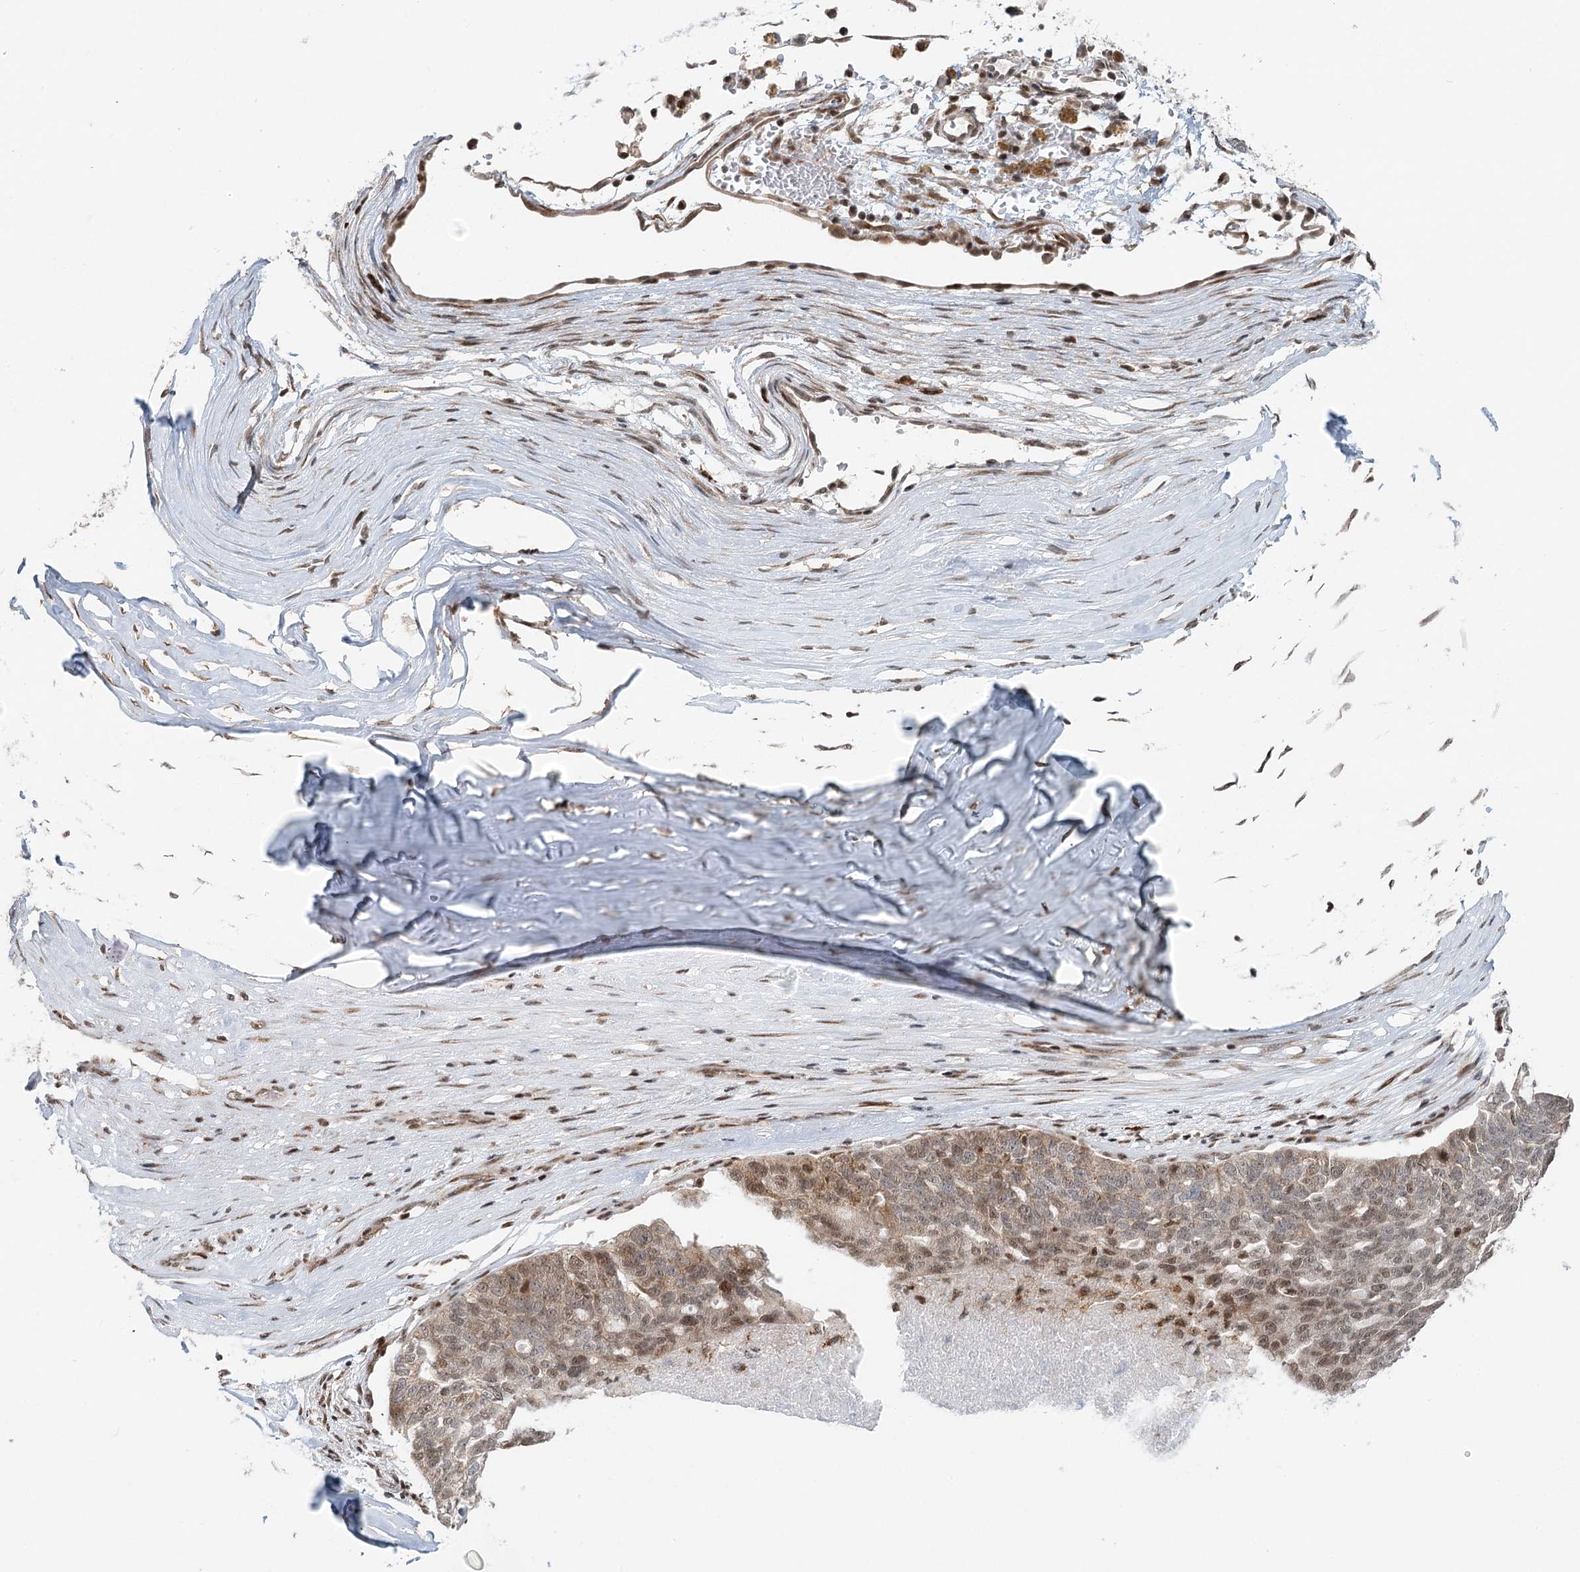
{"staining": {"intensity": "moderate", "quantity": ">75%", "location": "cytoplasmic/membranous,nuclear"}, "tissue": "ovarian cancer", "cell_type": "Tumor cells", "image_type": "cancer", "snomed": [{"axis": "morphology", "description": "Cystadenocarcinoma, serous, NOS"}, {"axis": "topography", "description": "Ovary"}], "caption": "Human ovarian serous cystadenocarcinoma stained for a protein (brown) exhibits moderate cytoplasmic/membranous and nuclear positive staining in about >75% of tumor cells.", "gene": "BNIP5", "patient": {"sex": "female", "age": 59}}